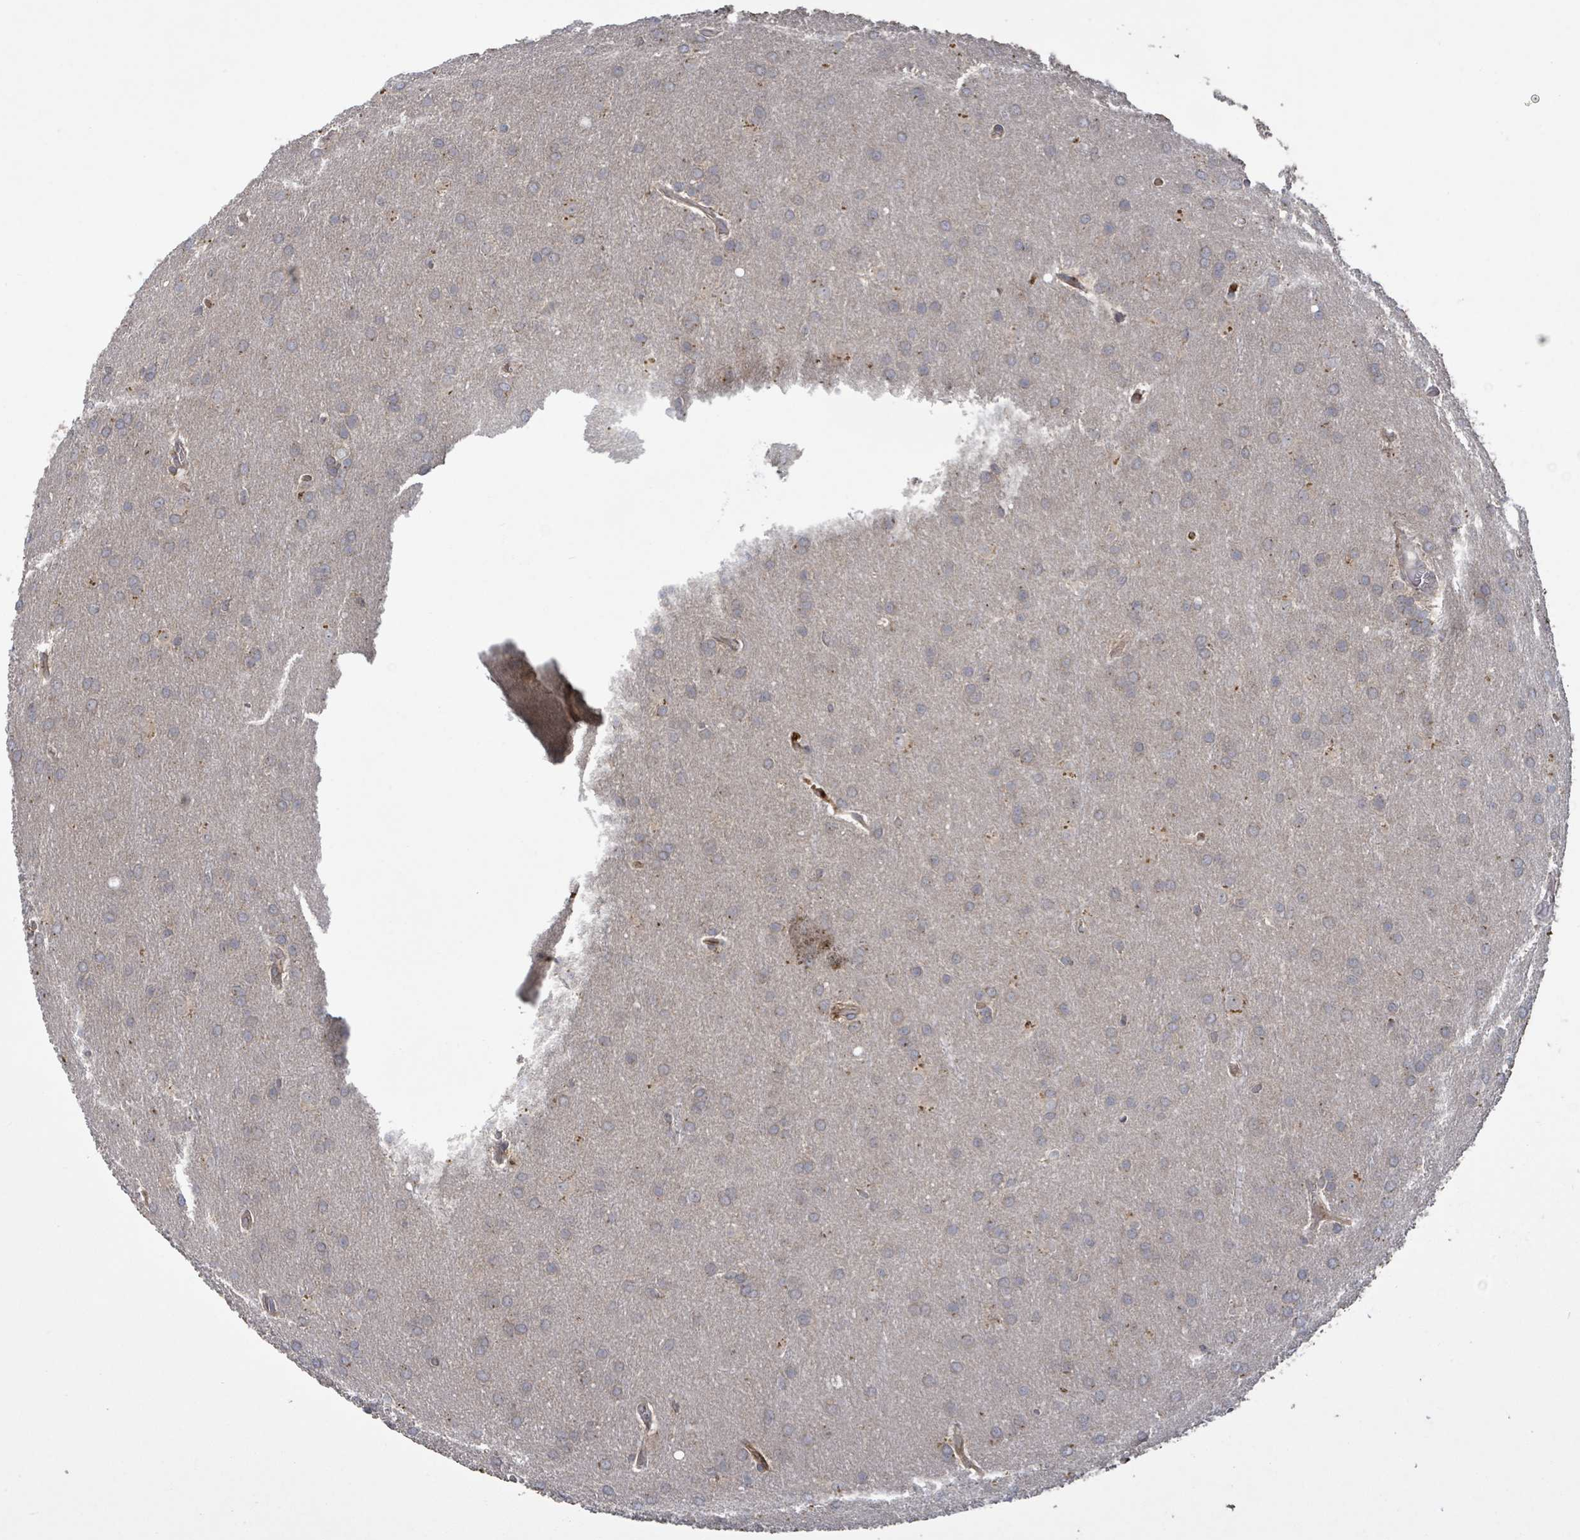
{"staining": {"intensity": "weak", "quantity": ">75%", "location": "cytoplasmic/membranous"}, "tissue": "glioma", "cell_type": "Tumor cells", "image_type": "cancer", "snomed": [{"axis": "morphology", "description": "Glioma, malignant, Low grade"}, {"axis": "topography", "description": "Brain"}], "caption": "Low-grade glioma (malignant) stained for a protein reveals weak cytoplasmic/membranous positivity in tumor cells. (DAB = brown stain, brightfield microscopy at high magnification).", "gene": "SERPINE3", "patient": {"sex": "female", "age": 32}}